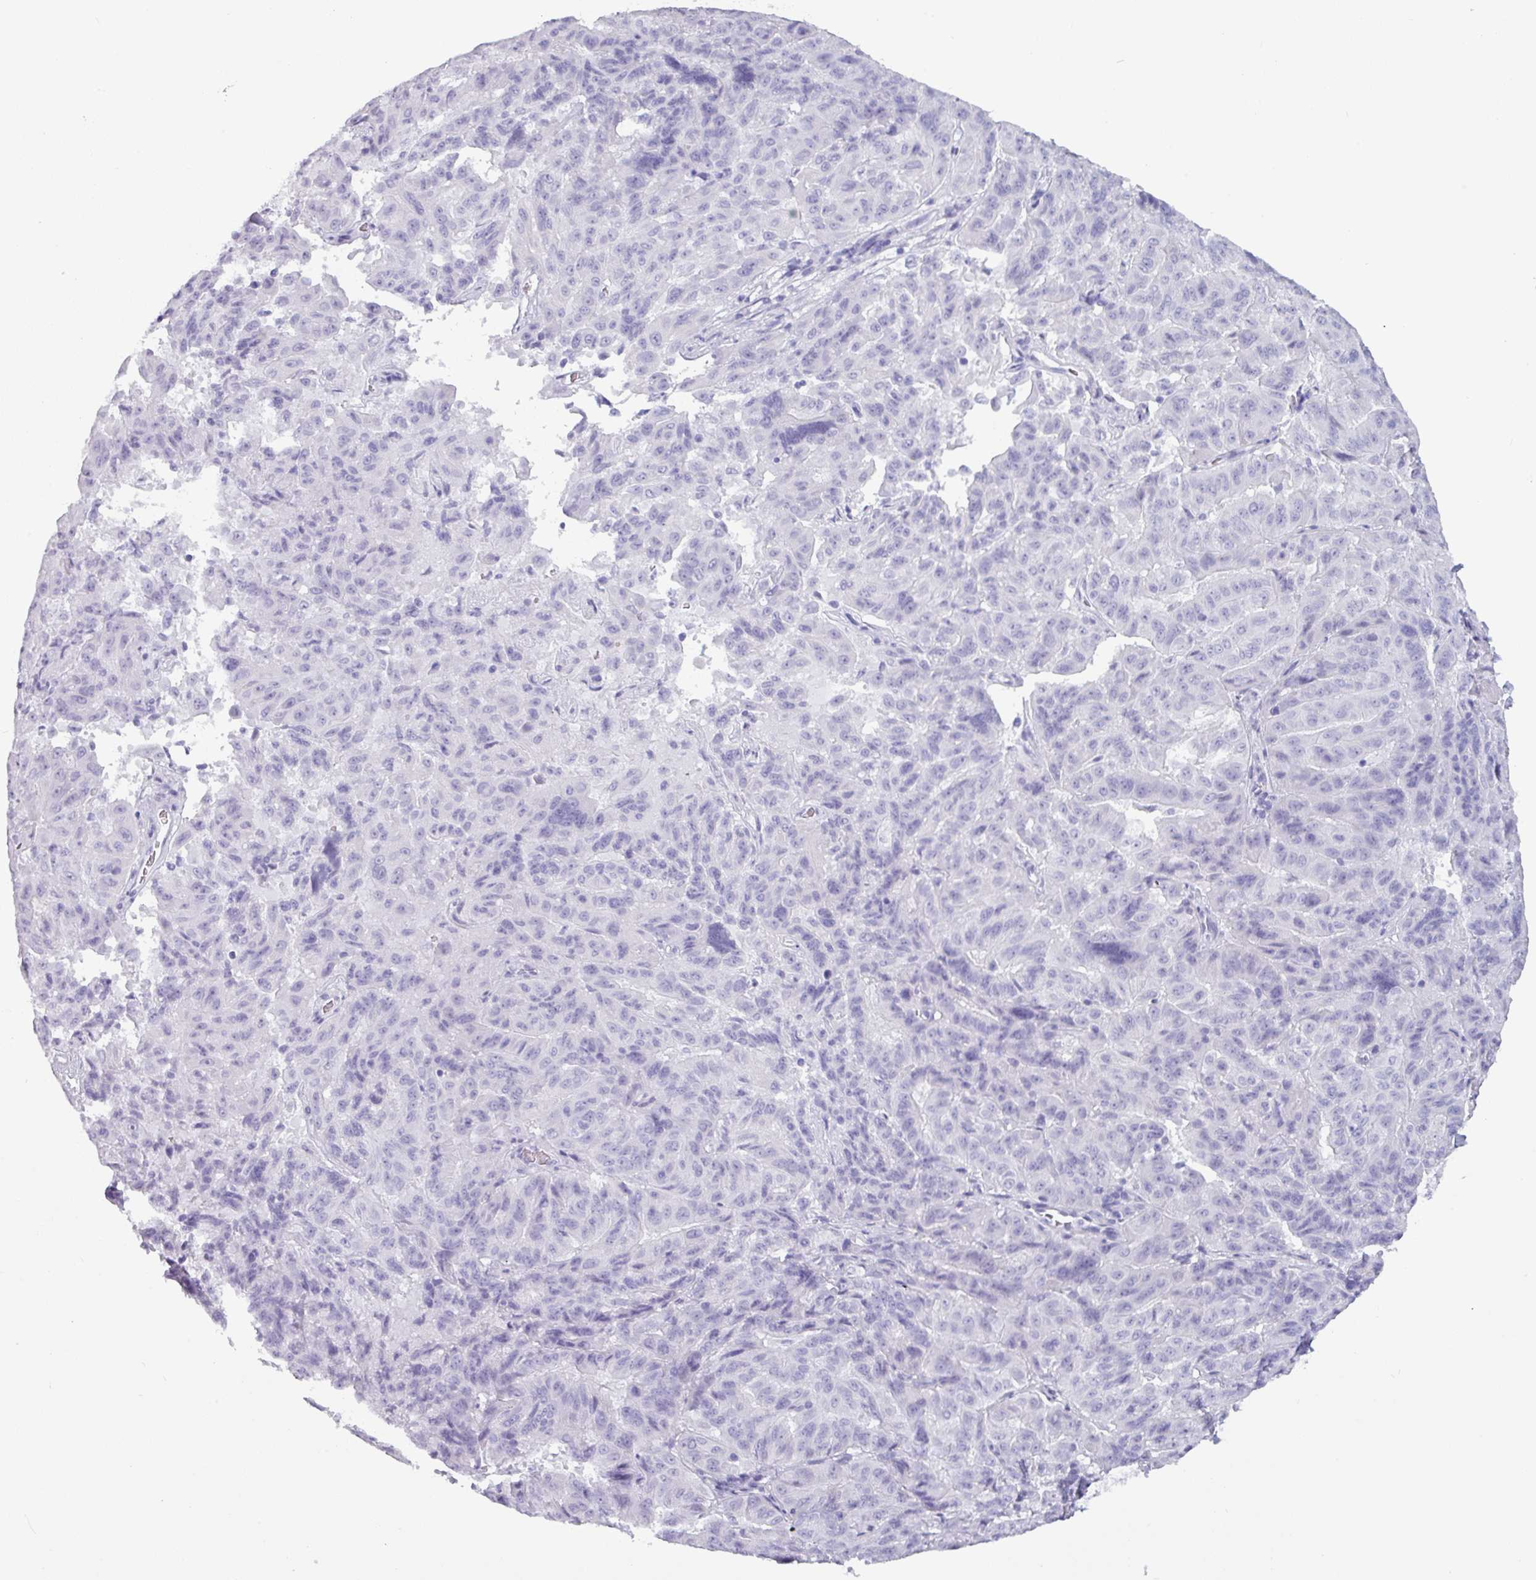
{"staining": {"intensity": "negative", "quantity": "none", "location": "none"}, "tissue": "pancreatic cancer", "cell_type": "Tumor cells", "image_type": "cancer", "snomed": [{"axis": "morphology", "description": "Adenocarcinoma, NOS"}, {"axis": "topography", "description": "Pancreas"}], "caption": "Immunohistochemical staining of adenocarcinoma (pancreatic) exhibits no significant staining in tumor cells.", "gene": "CRYBB2", "patient": {"sex": "male", "age": 63}}